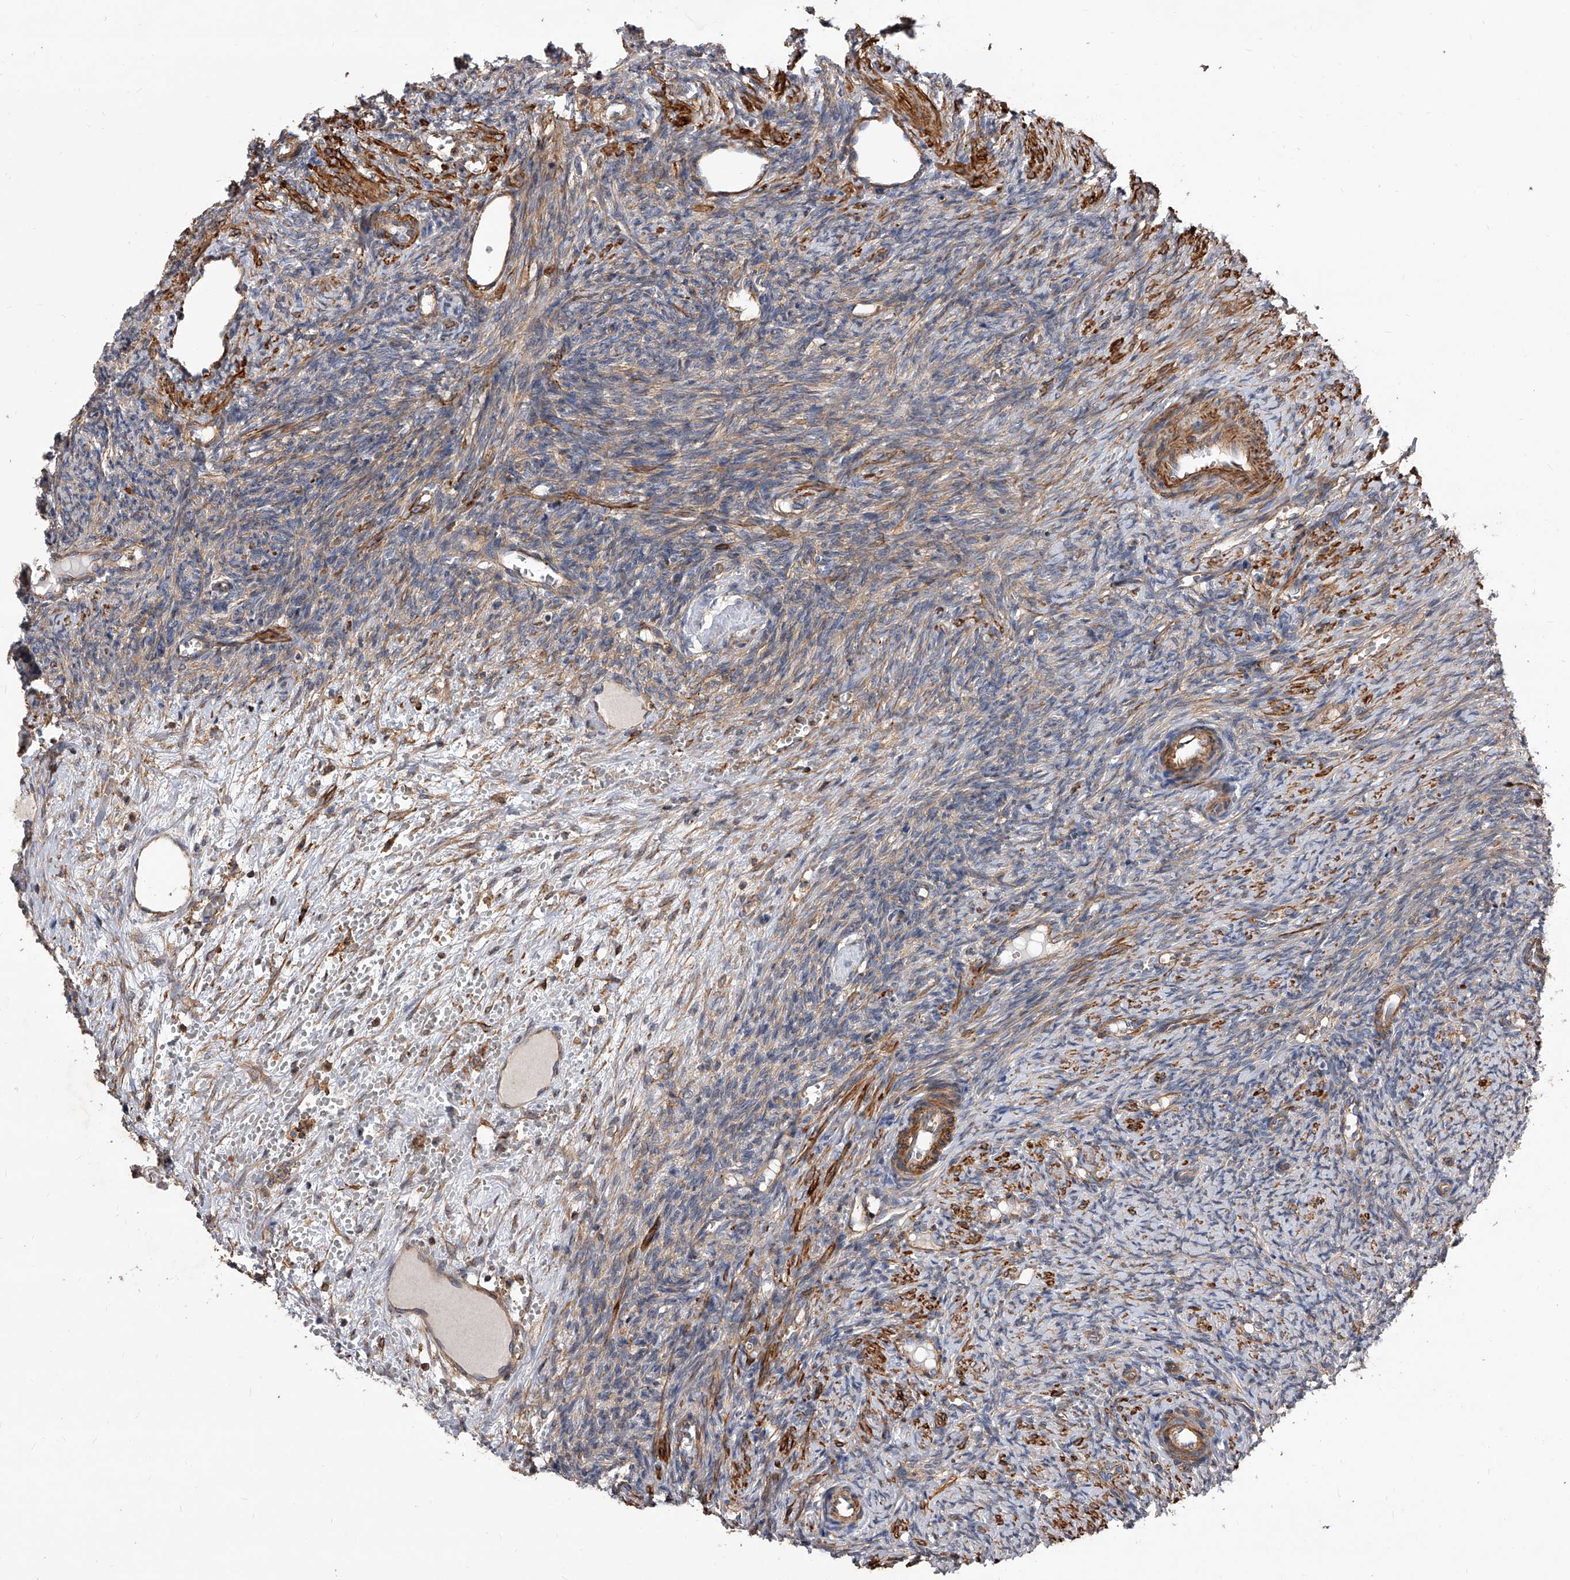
{"staining": {"intensity": "moderate", "quantity": ">75%", "location": "cytoplasmic/membranous"}, "tissue": "ovary", "cell_type": "Follicle cells", "image_type": "normal", "snomed": [{"axis": "morphology", "description": "Normal tissue, NOS"}, {"axis": "topography", "description": "Ovary"}], "caption": "Ovary was stained to show a protein in brown. There is medium levels of moderate cytoplasmic/membranous staining in about >75% of follicle cells. The staining was performed using DAB, with brown indicating positive protein expression. Nuclei are stained blue with hematoxylin.", "gene": "PISD", "patient": {"sex": "female", "age": 41}}